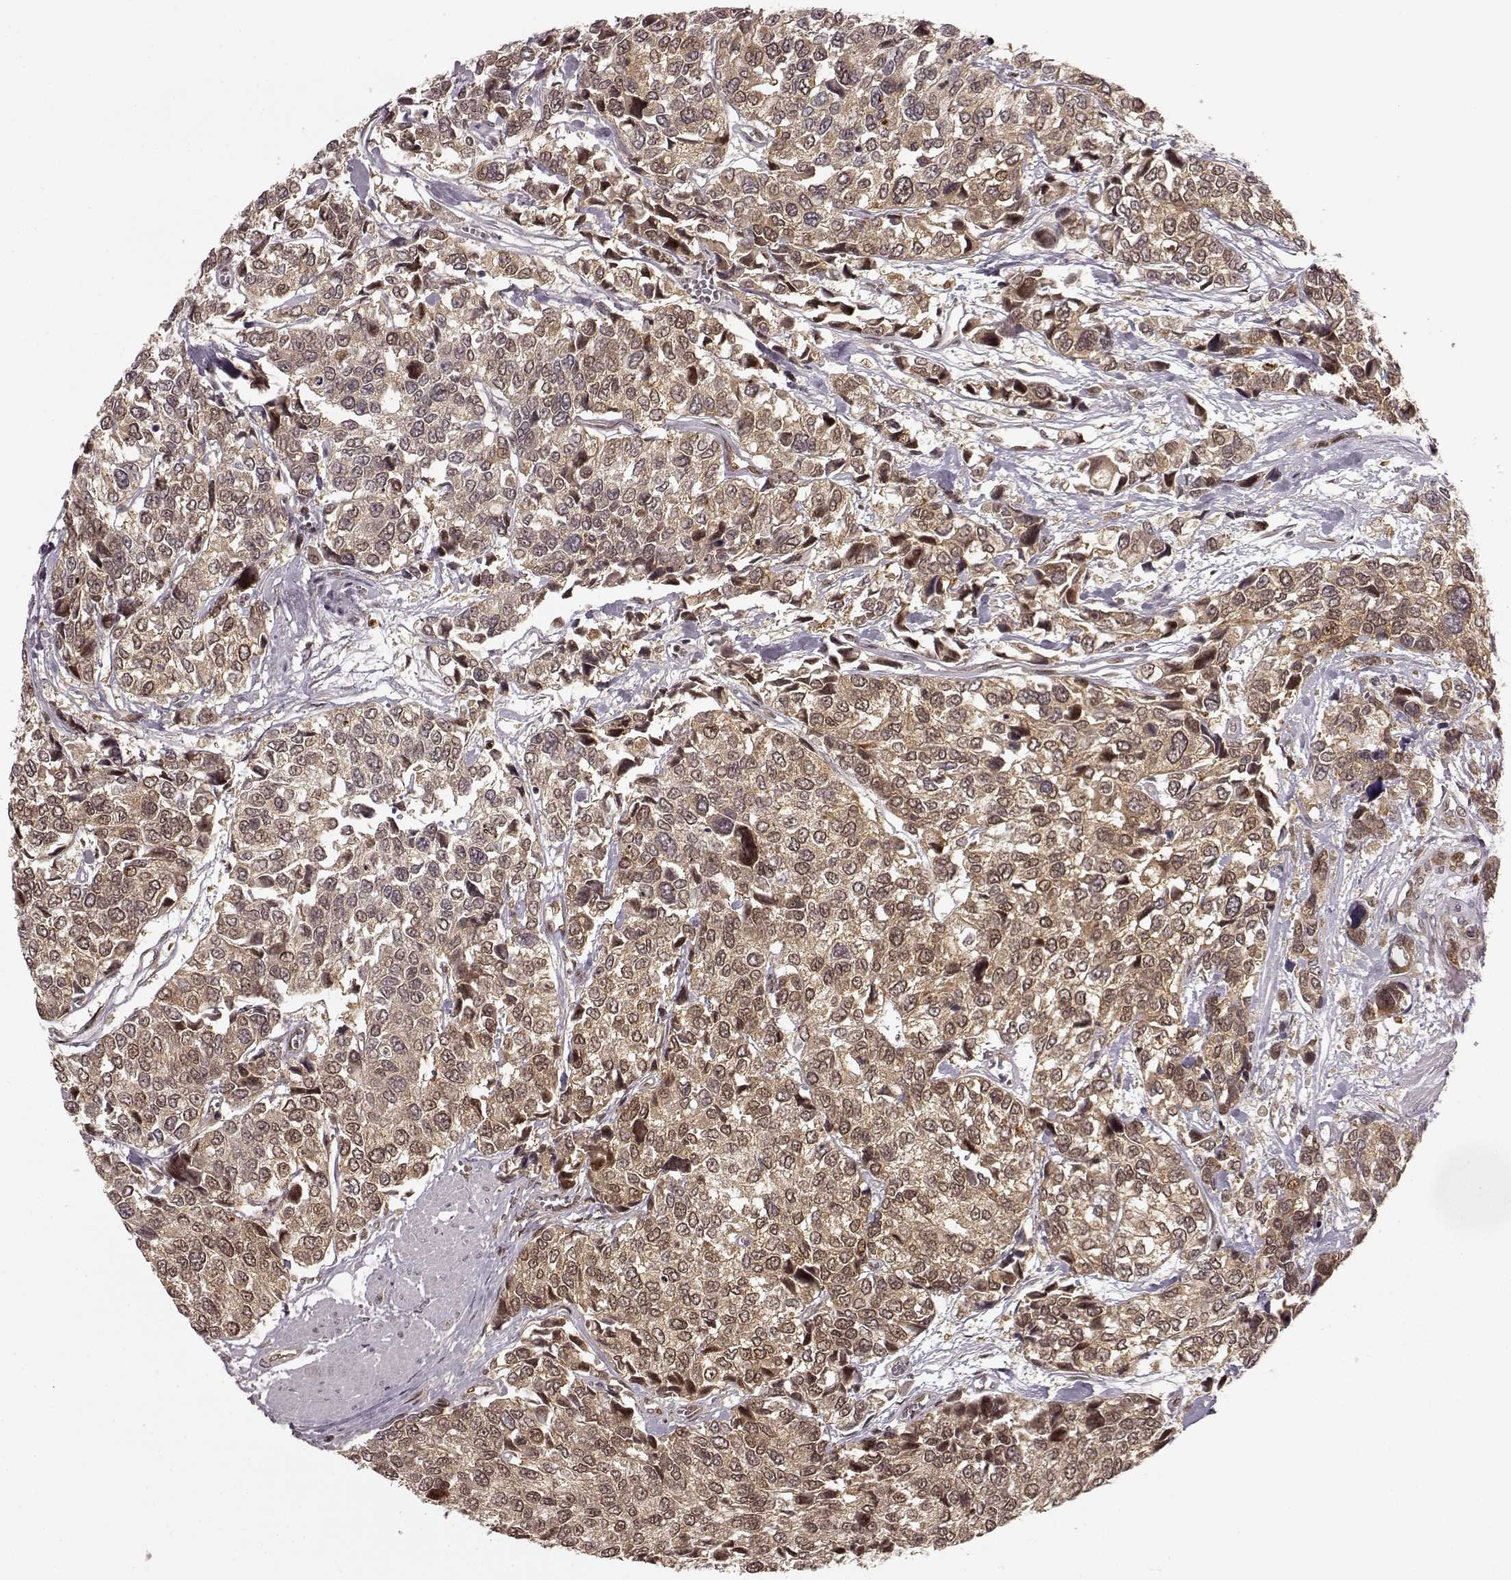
{"staining": {"intensity": "moderate", "quantity": ">75%", "location": "cytoplasmic/membranous,nuclear"}, "tissue": "urothelial cancer", "cell_type": "Tumor cells", "image_type": "cancer", "snomed": [{"axis": "morphology", "description": "Urothelial carcinoma, High grade"}, {"axis": "topography", "description": "Urinary bladder"}], "caption": "Protein expression analysis of human urothelial cancer reveals moderate cytoplasmic/membranous and nuclear staining in approximately >75% of tumor cells. (Brightfield microscopy of DAB IHC at high magnification).", "gene": "SLC12A9", "patient": {"sex": "male", "age": 77}}